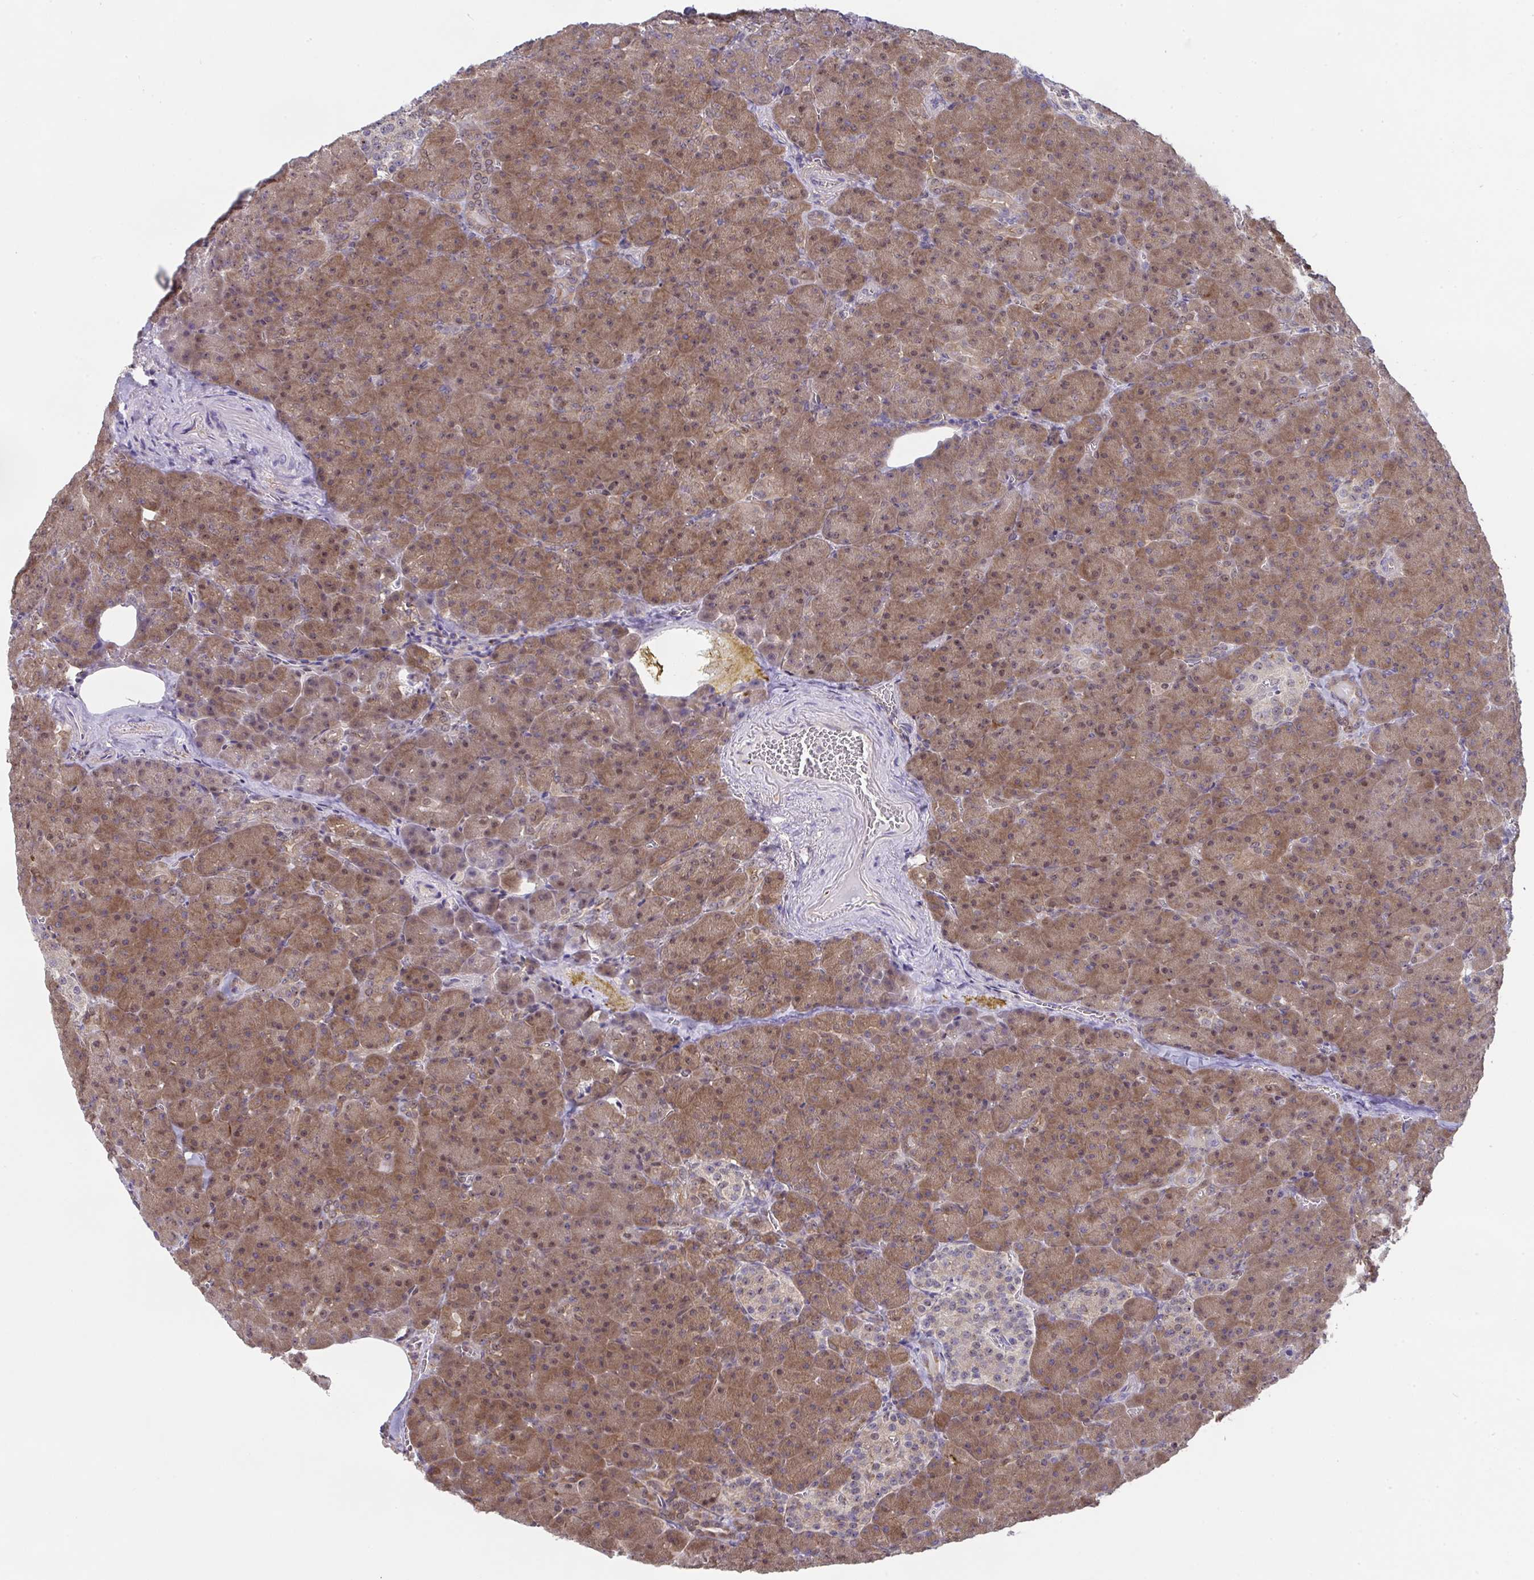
{"staining": {"intensity": "moderate", "quantity": ">75%", "location": "cytoplasmic/membranous,nuclear"}, "tissue": "pancreas", "cell_type": "Exocrine glandular cells", "image_type": "normal", "snomed": [{"axis": "morphology", "description": "Normal tissue, NOS"}, {"axis": "topography", "description": "Pancreas"}], "caption": "Moderate cytoplasmic/membranous,nuclear staining for a protein is appreciated in approximately >75% of exocrine glandular cells of unremarkable pancreas using immunohistochemistry.", "gene": "ALDH16A1", "patient": {"sex": "female", "age": 74}}